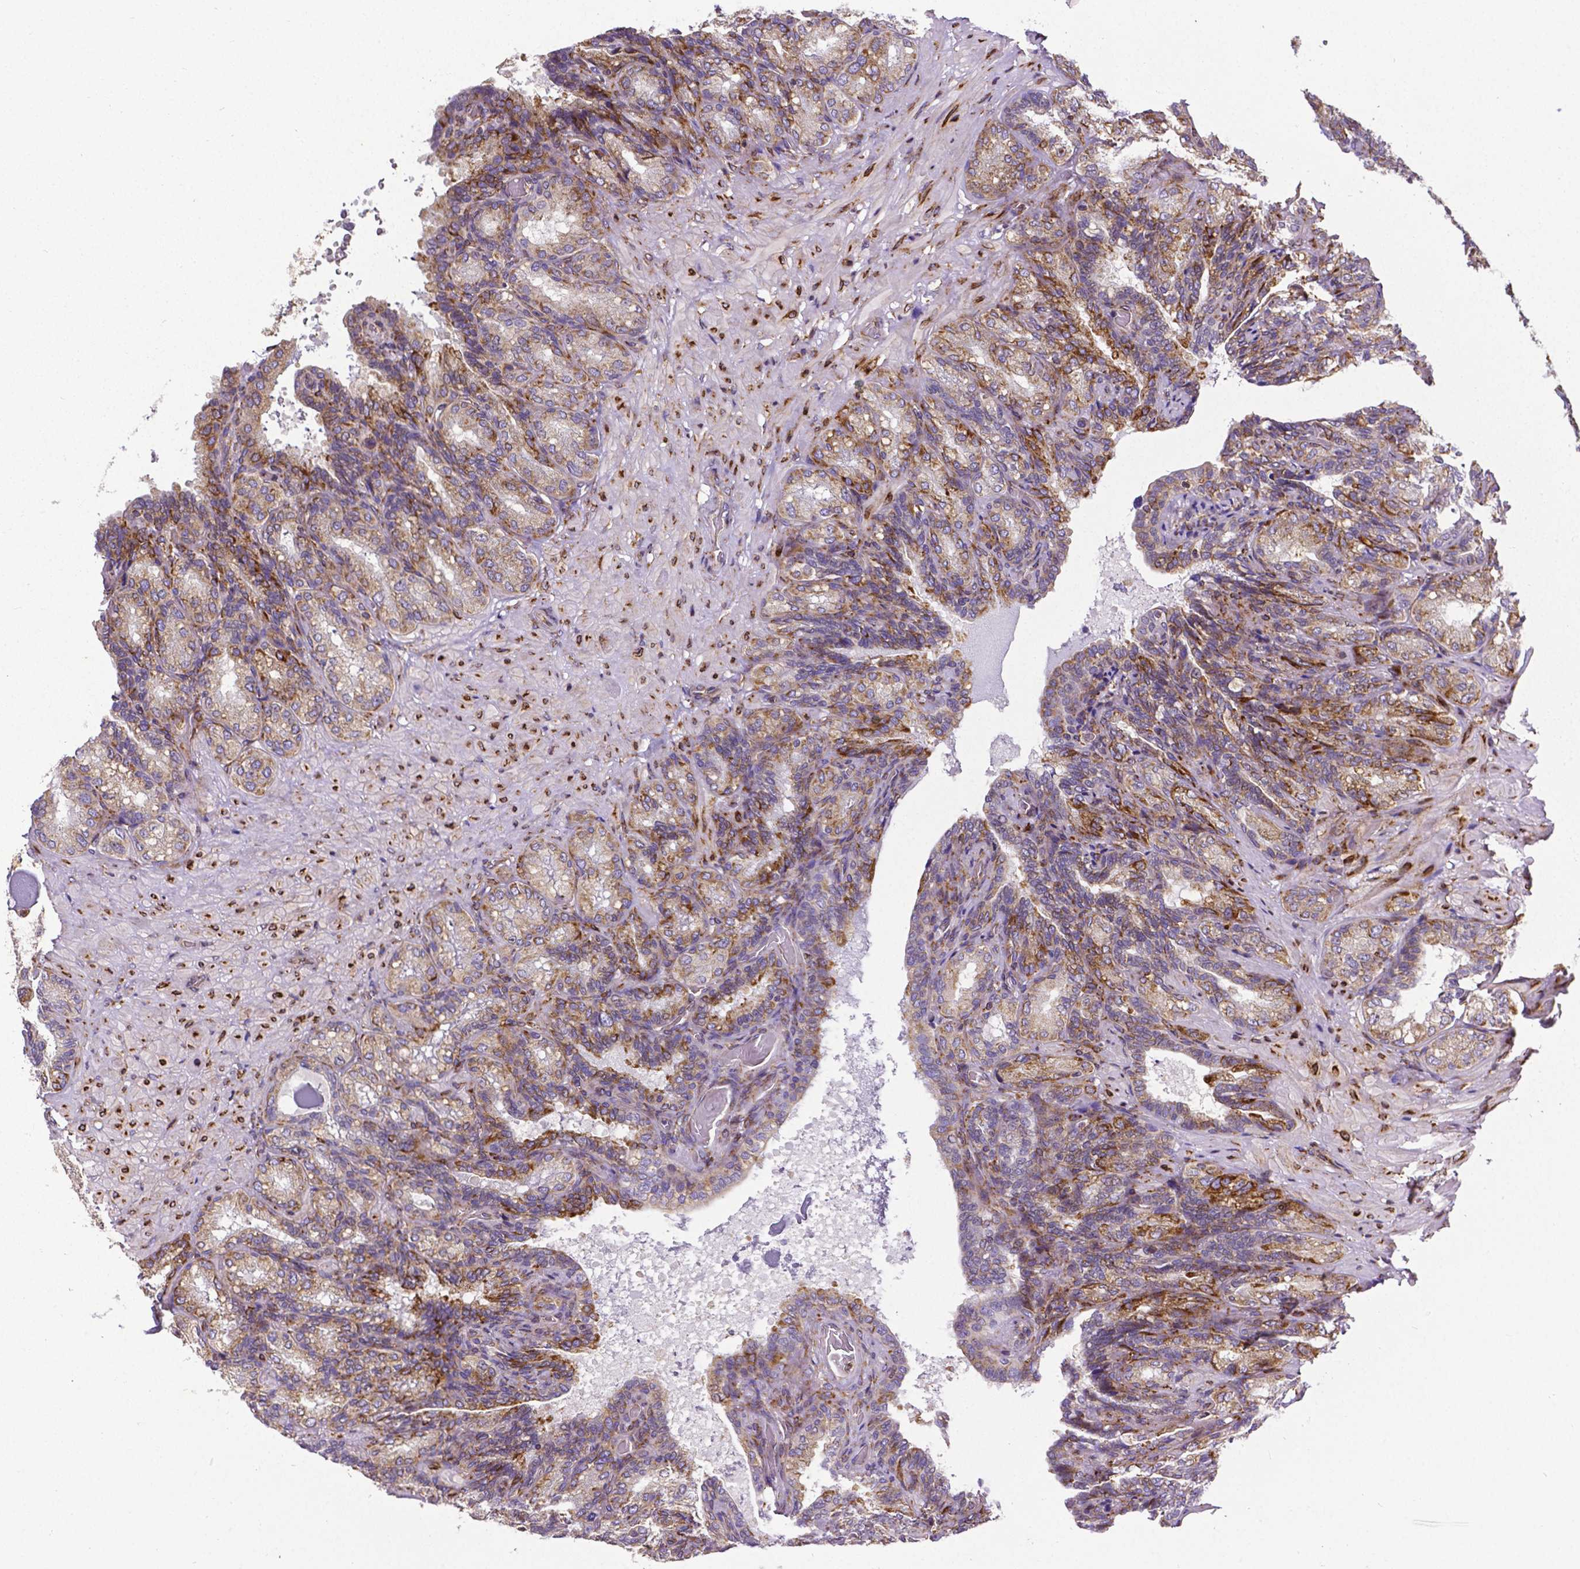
{"staining": {"intensity": "moderate", "quantity": "25%-75%", "location": "cytoplasmic/membranous"}, "tissue": "seminal vesicle", "cell_type": "Glandular cells", "image_type": "normal", "snomed": [{"axis": "morphology", "description": "Normal tissue, NOS"}, {"axis": "topography", "description": "Seminal veicle"}], "caption": "Glandular cells demonstrate medium levels of moderate cytoplasmic/membranous staining in about 25%-75% of cells in unremarkable human seminal vesicle.", "gene": "MTDH", "patient": {"sex": "male", "age": 68}}